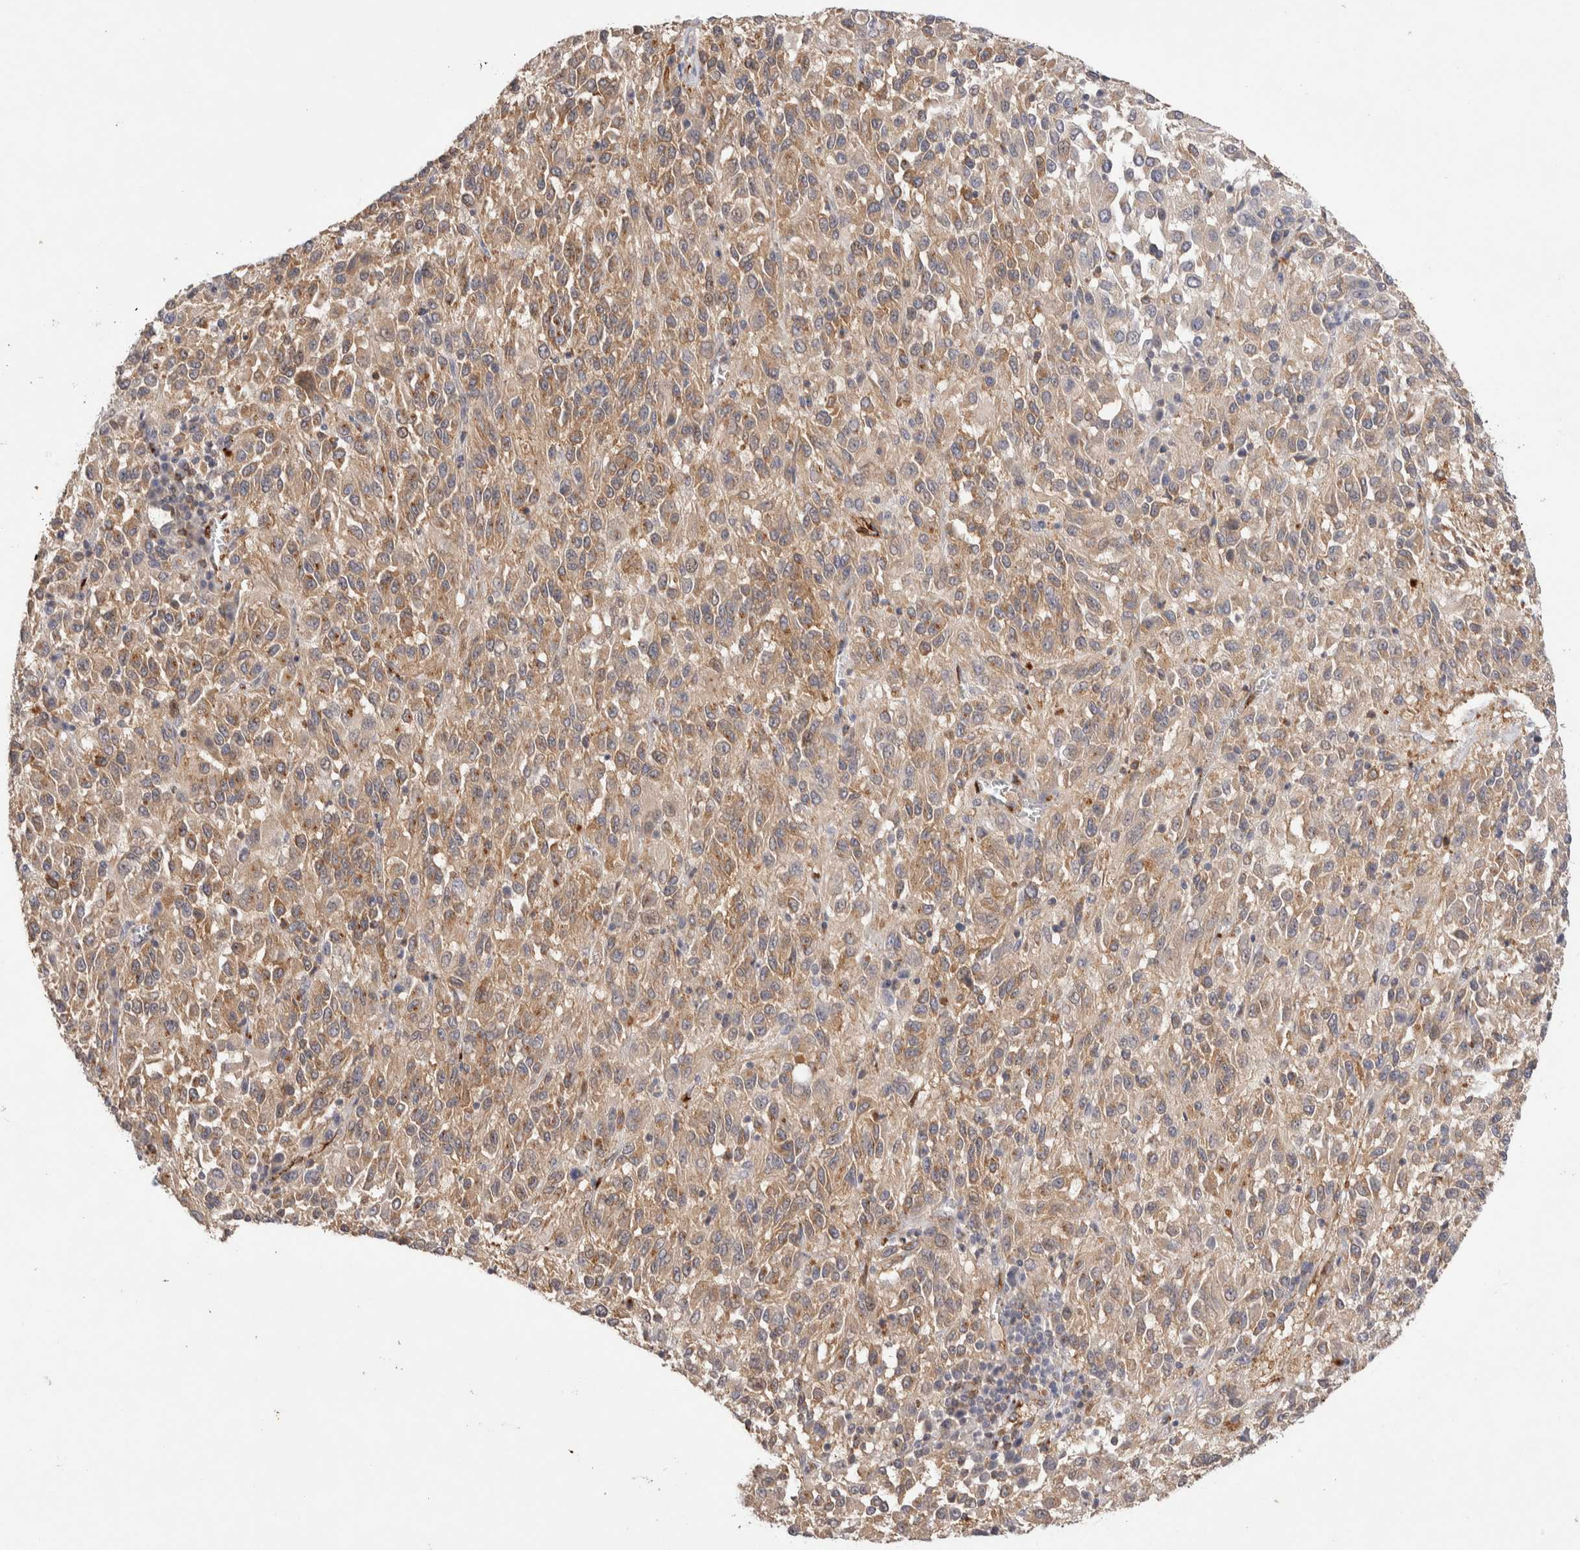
{"staining": {"intensity": "moderate", "quantity": ">75%", "location": "cytoplasmic/membranous"}, "tissue": "melanoma", "cell_type": "Tumor cells", "image_type": "cancer", "snomed": [{"axis": "morphology", "description": "Malignant melanoma, Metastatic site"}, {"axis": "topography", "description": "Lung"}], "caption": "Melanoma stained with immunohistochemistry (IHC) reveals moderate cytoplasmic/membranous positivity in about >75% of tumor cells. The staining was performed using DAB, with brown indicating positive protein expression. Nuclei are stained blue with hematoxylin.", "gene": "NSMAF", "patient": {"sex": "male", "age": 64}}